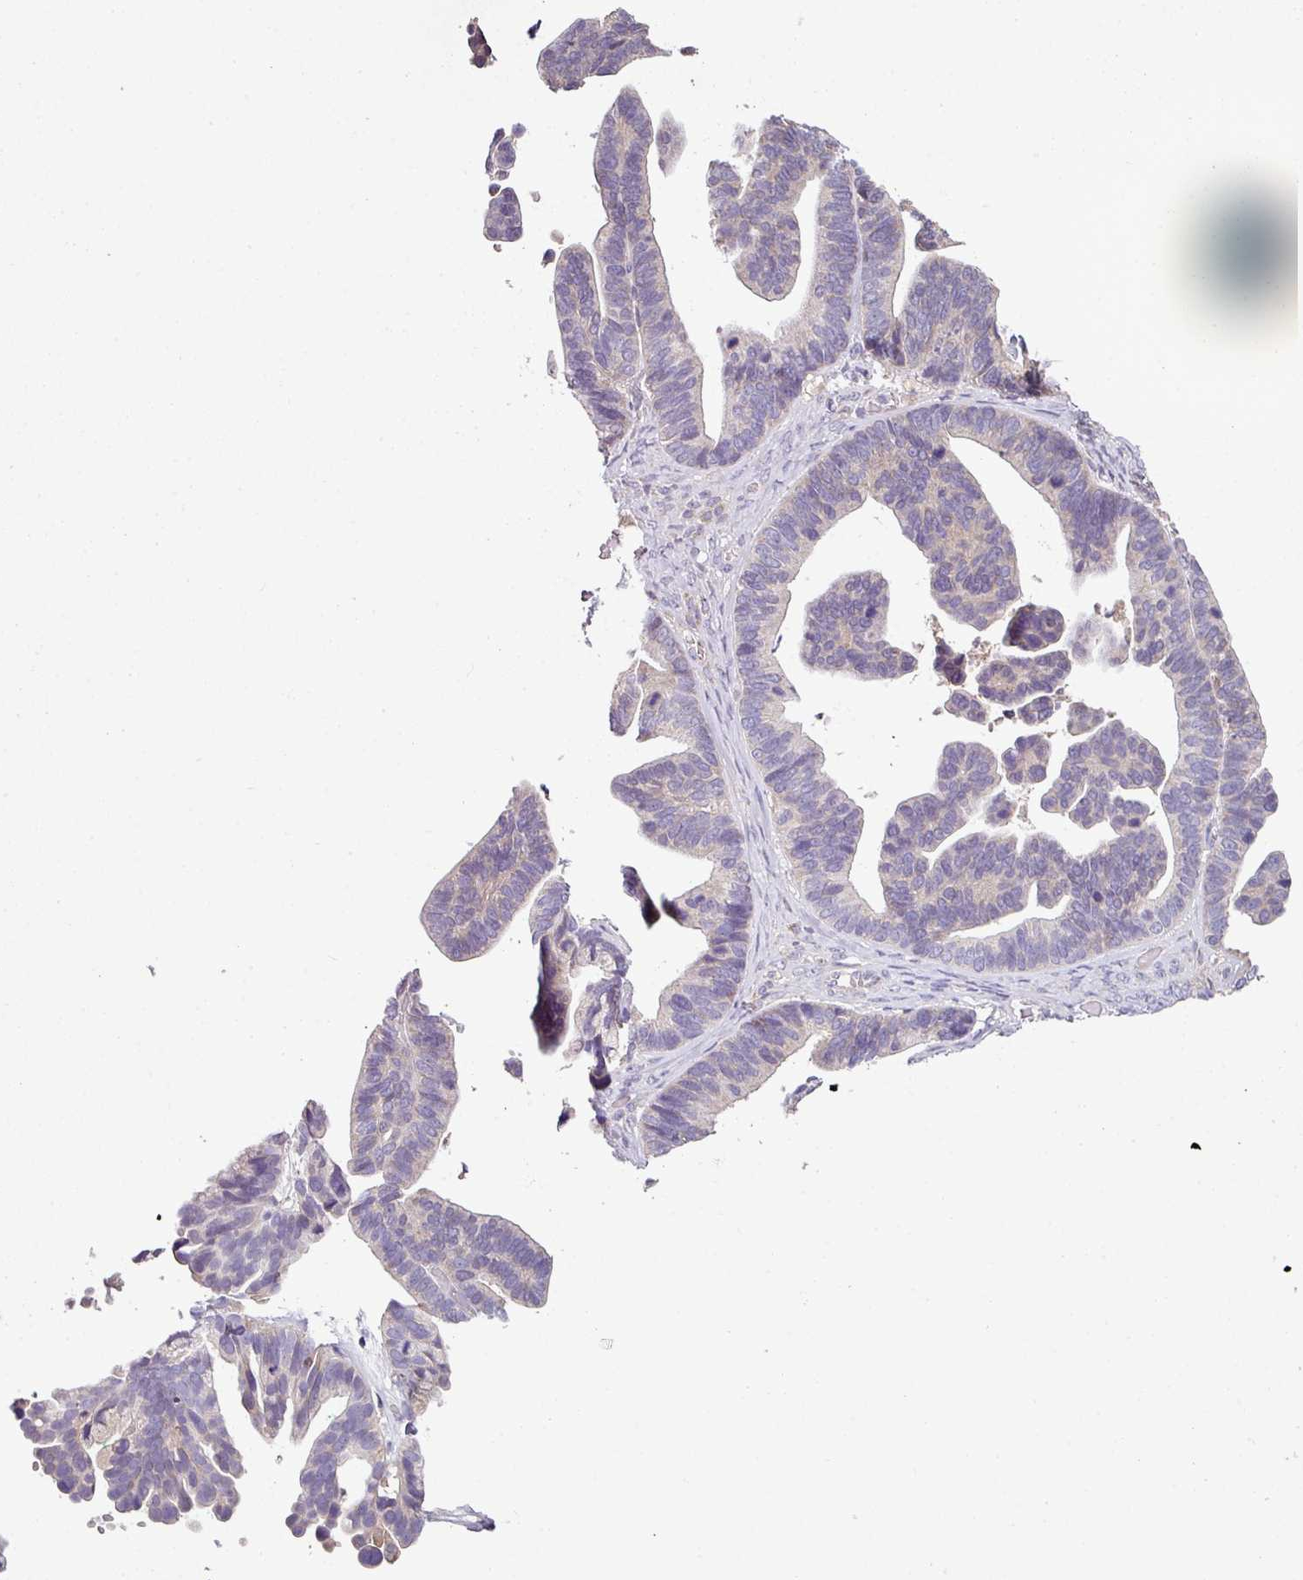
{"staining": {"intensity": "negative", "quantity": "none", "location": "none"}, "tissue": "ovarian cancer", "cell_type": "Tumor cells", "image_type": "cancer", "snomed": [{"axis": "morphology", "description": "Cystadenocarcinoma, serous, NOS"}, {"axis": "topography", "description": "Ovary"}], "caption": "Immunohistochemistry histopathology image of serous cystadenocarcinoma (ovarian) stained for a protein (brown), which displays no positivity in tumor cells.", "gene": "LRRC9", "patient": {"sex": "female", "age": 56}}